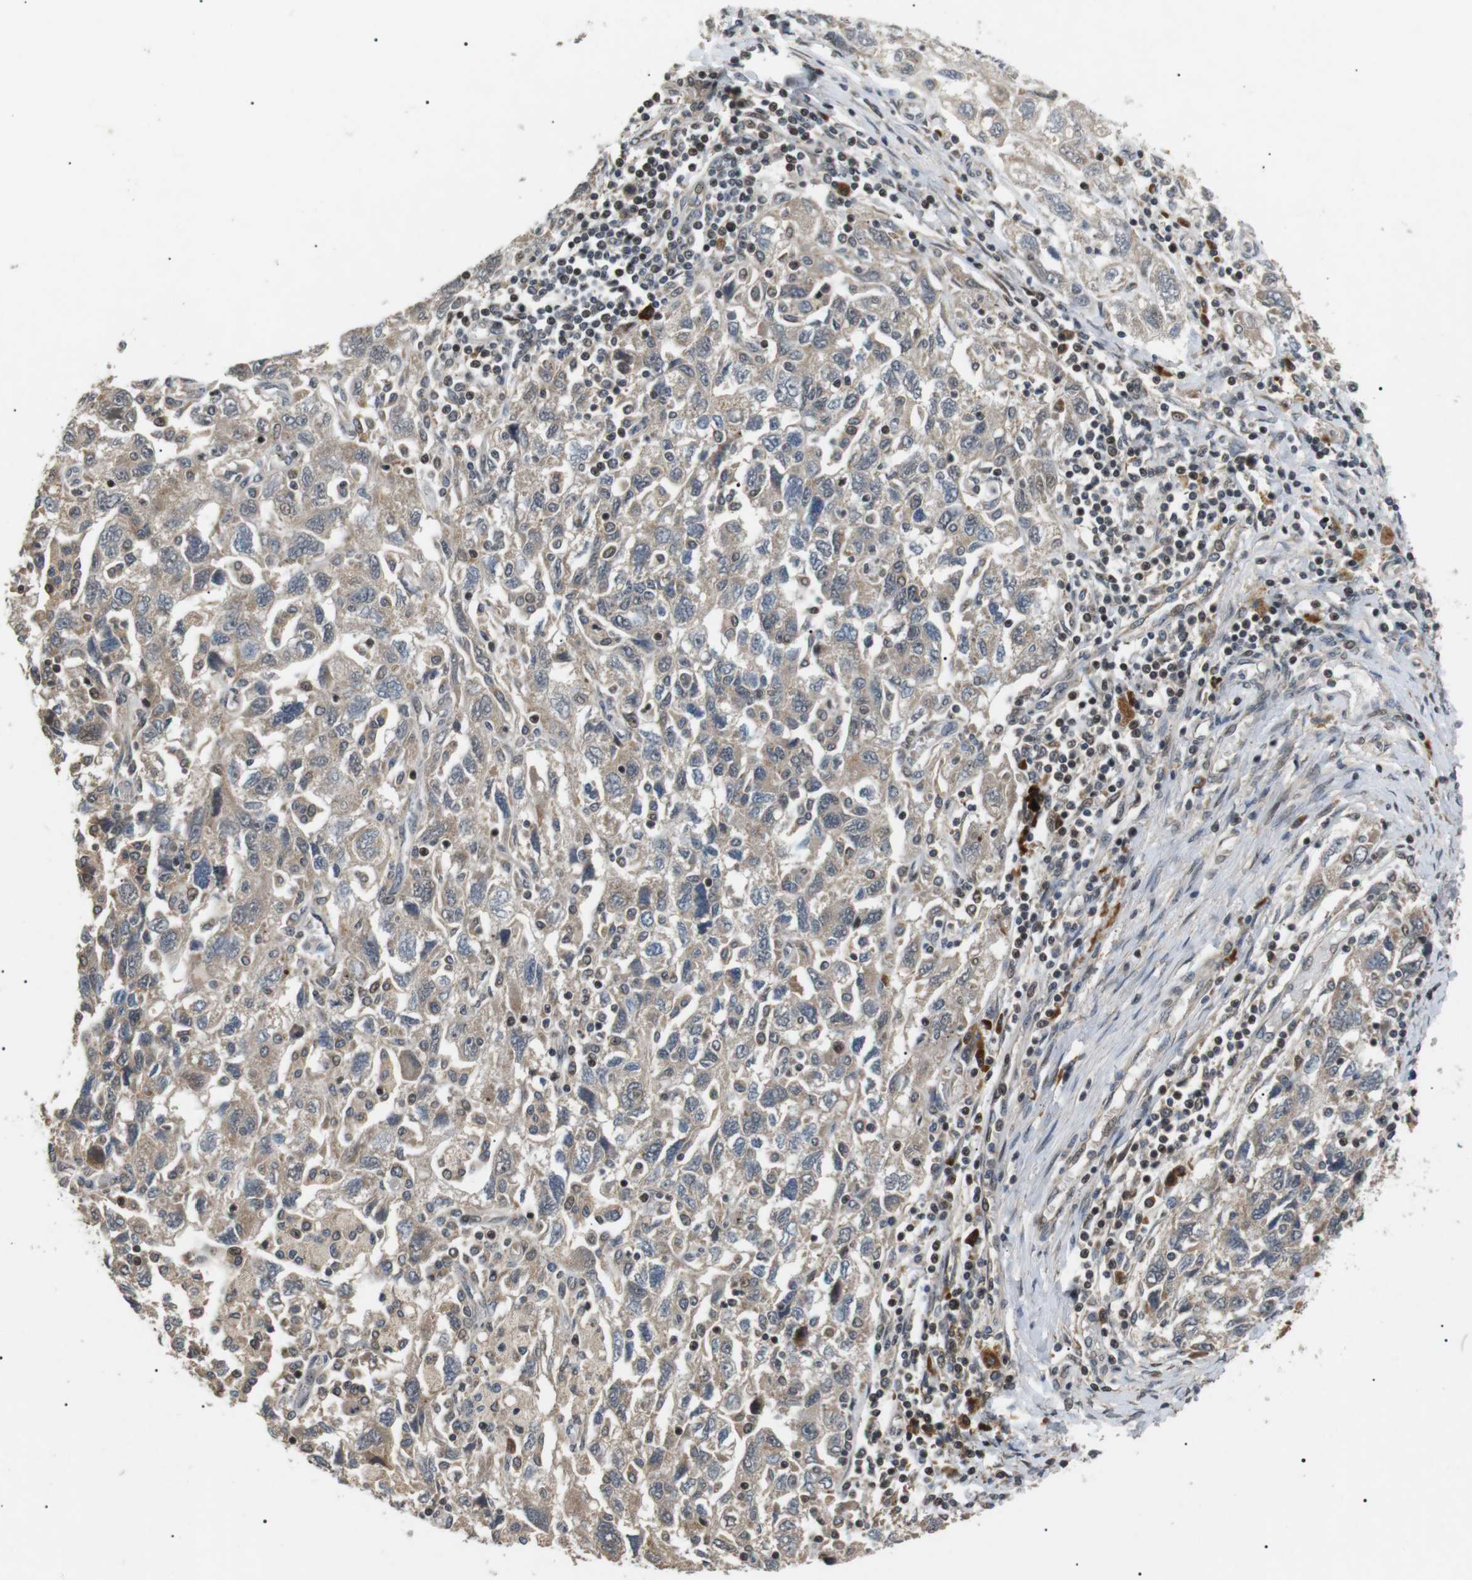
{"staining": {"intensity": "weak", "quantity": ">75%", "location": "cytoplasmic/membranous"}, "tissue": "ovarian cancer", "cell_type": "Tumor cells", "image_type": "cancer", "snomed": [{"axis": "morphology", "description": "Carcinoma, NOS"}, {"axis": "morphology", "description": "Cystadenocarcinoma, serous, NOS"}, {"axis": "topography", "description": "Ovary"}], "caption": "The immunohistochemical stain shows weak cytoplasmic/membranous expression in tumor cells of carcinoma (ovarian) tissue. (DAB IHC, brown staining for protein, blue staining for nuclei).", "gene": "HSPA13", "patient": {"sex": "female", "age": 69}}